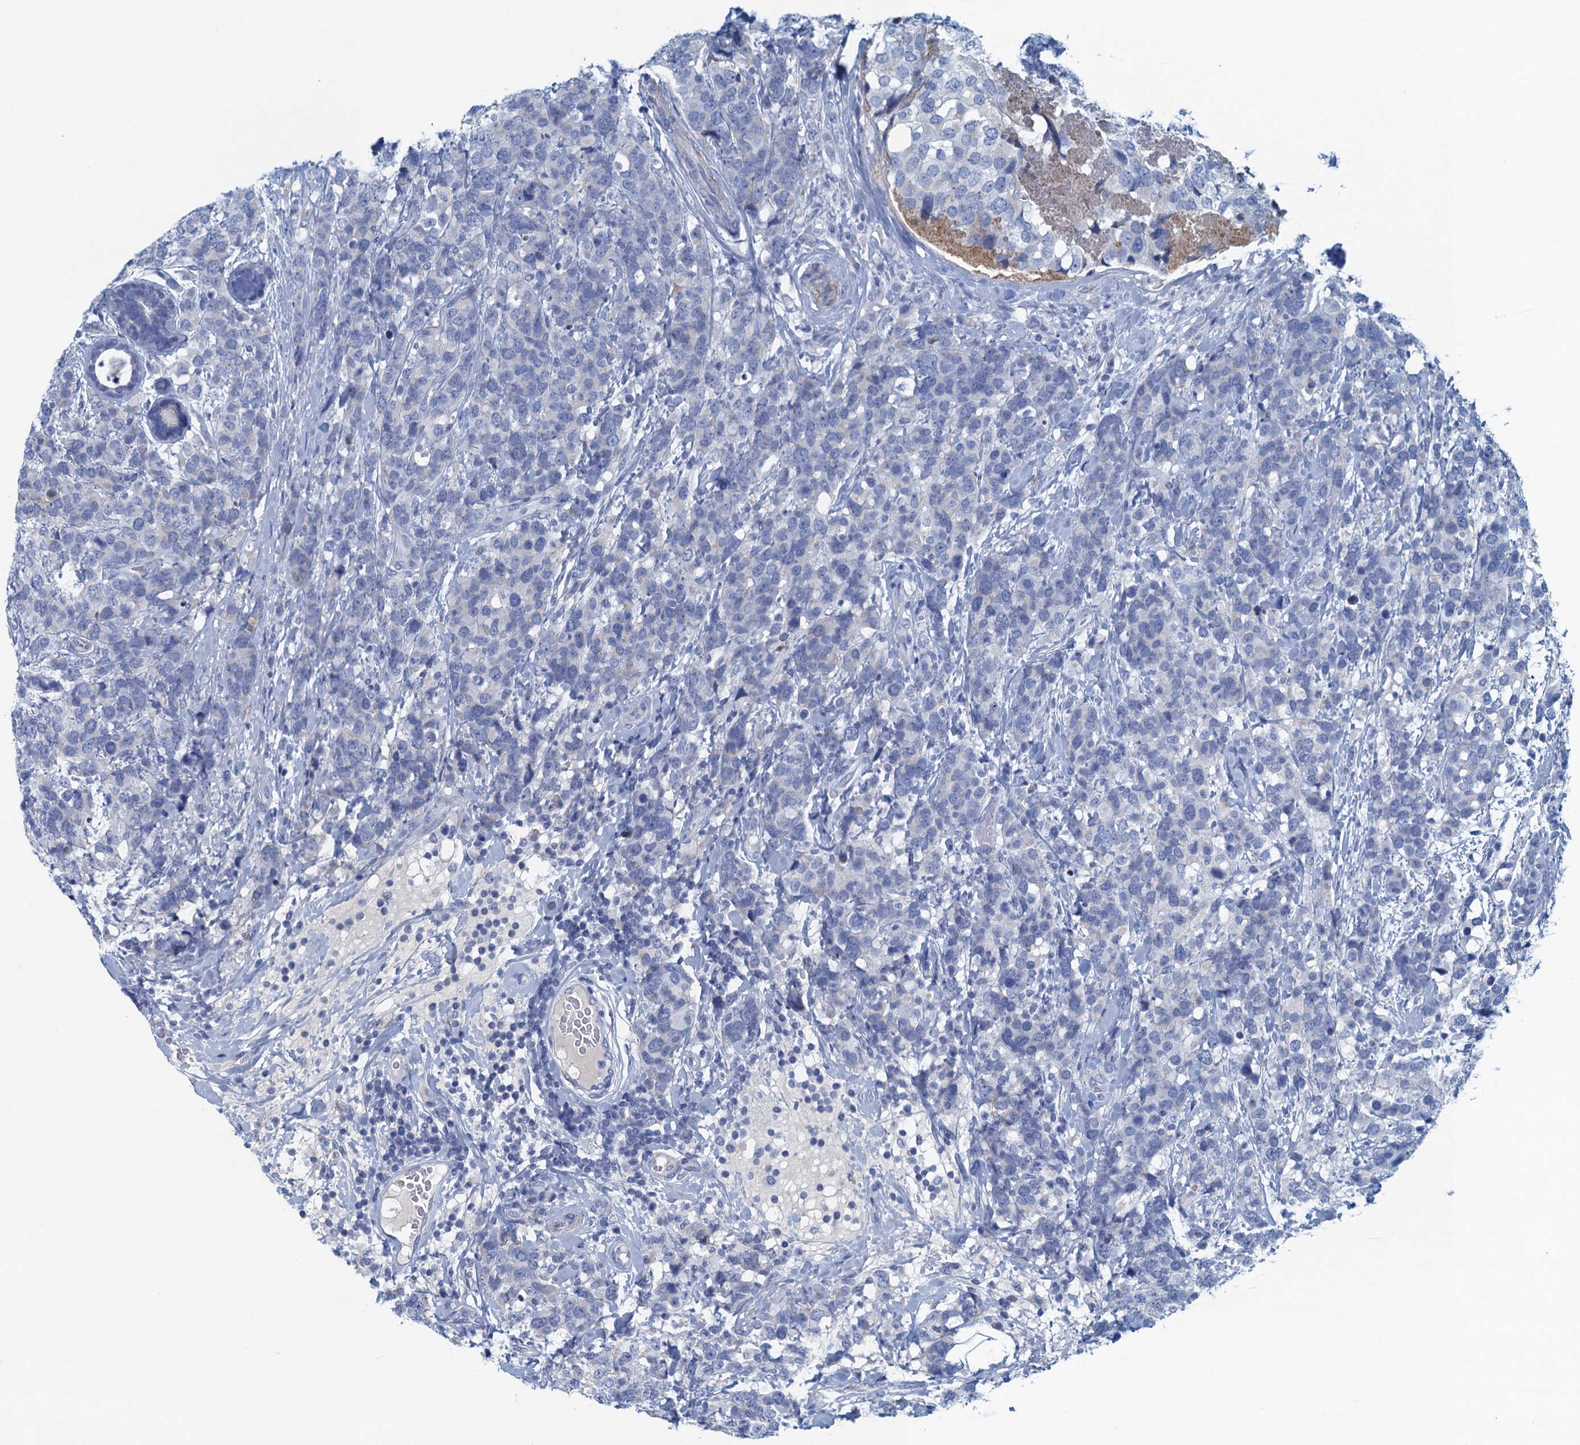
{"staining": {"intensity": "negative", "quantity": "none", "location": "none"}, "tissue": "breast cancer", "cell_type": "Tumor cells", "image_type": "cancer", "snomed": [{"axis": "morphology", "description": "Lobular carcinoma"}, {"axis": "topography", "description": "Breast"}], "caption": "This is an IHC image of breast cancer. There is no positivity in tumor cells.", "gene": "C10orf88", "patient": {"sex": "female", "age": 59}}